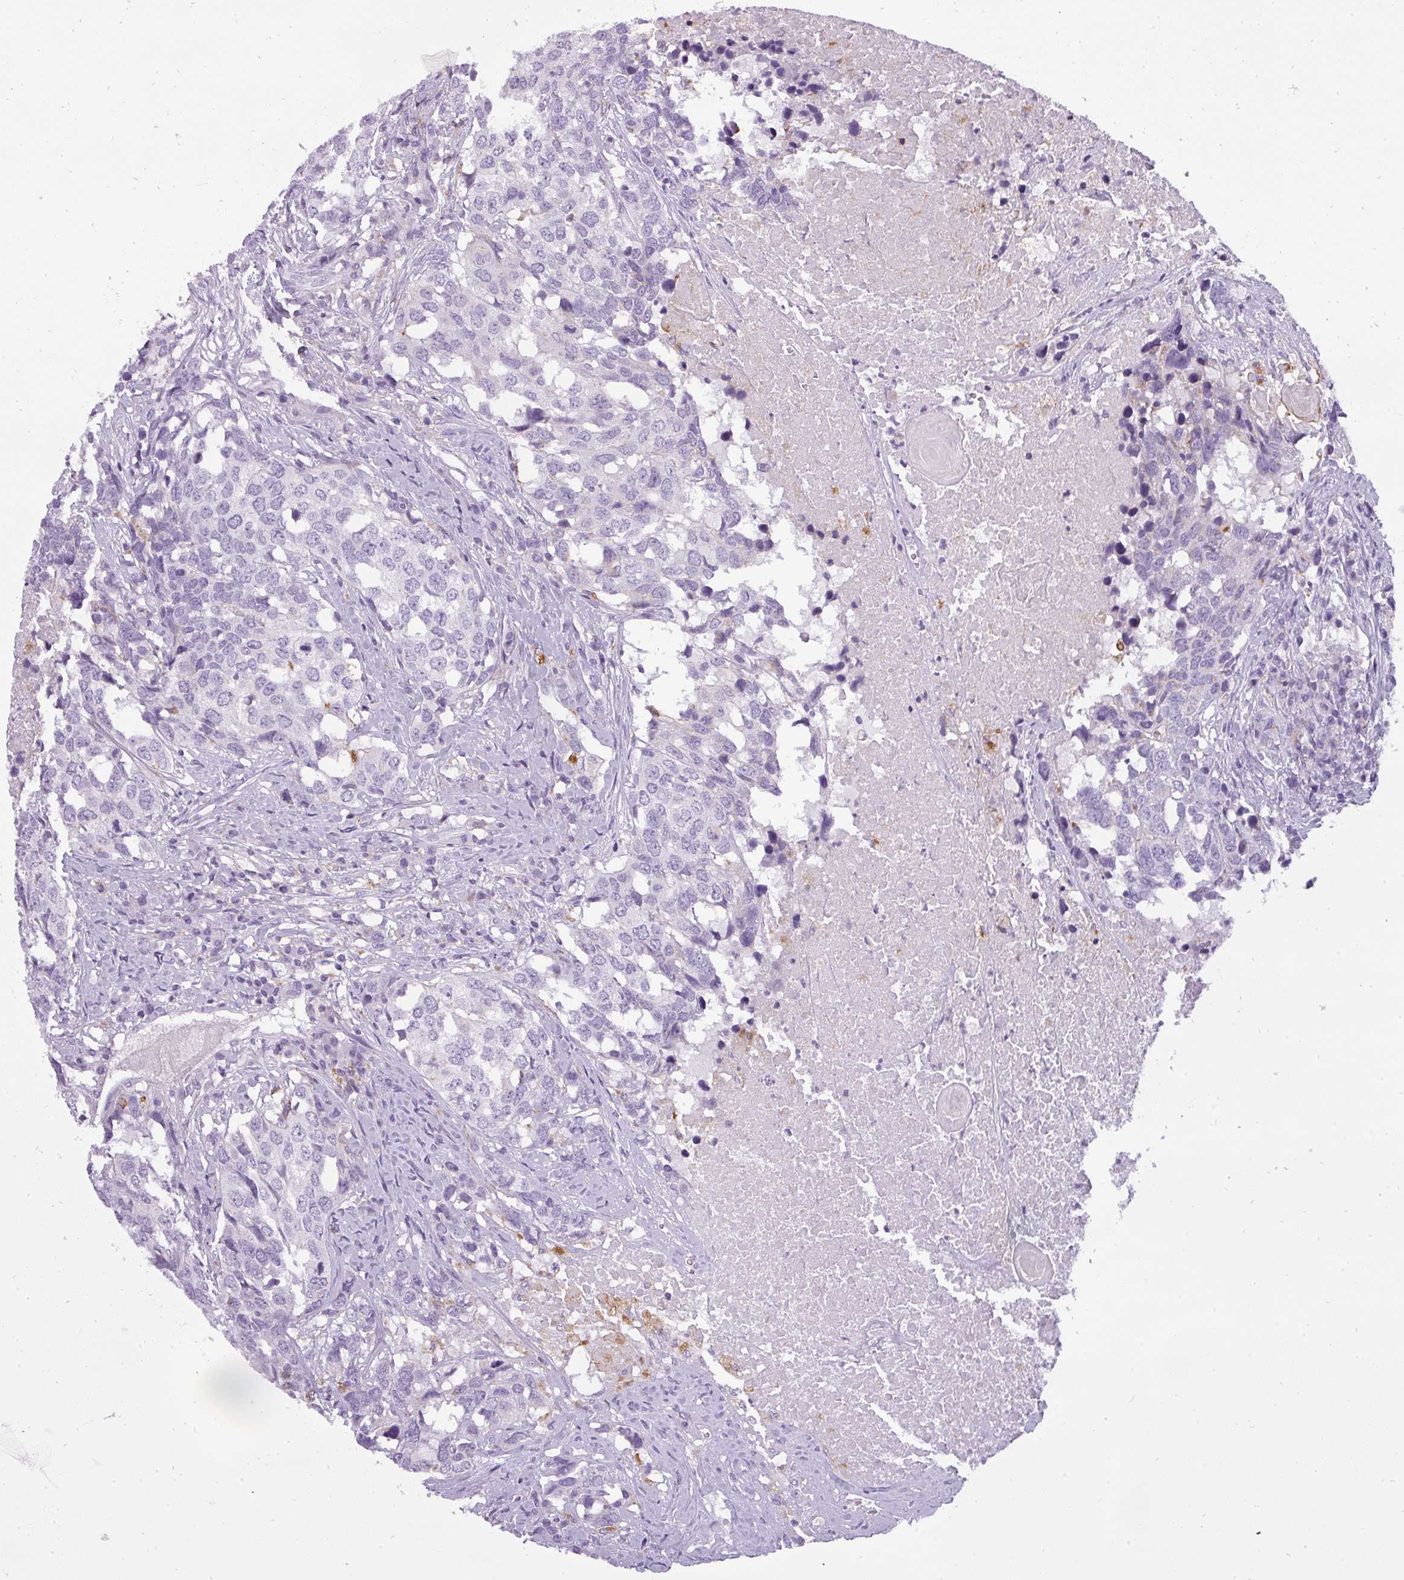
{"staining": {"intensity": "negative", "quantity": "none", "location": "none"}, "tissue": "head and neck cancer", "cell_type": "Tumor cells", "image_type": "cancer", "snomed": [{"axis": "morphology", "description": "Squamous cell carcinoma, NOS"}, {"axis": "topography", "description": "Head-Neck"}], "caption": "DAB immunohistochemical staining of head and neck cancer exhibits no significant positivity in tumor cells. (Stains: DAB immunohistochemistry (IHC) with hematoxylin counter stain, Microscopy: brightfield microscopy at high magnification).", "gene": "ATP6V1D", "patient": {"sex": "male", "age": 66}}